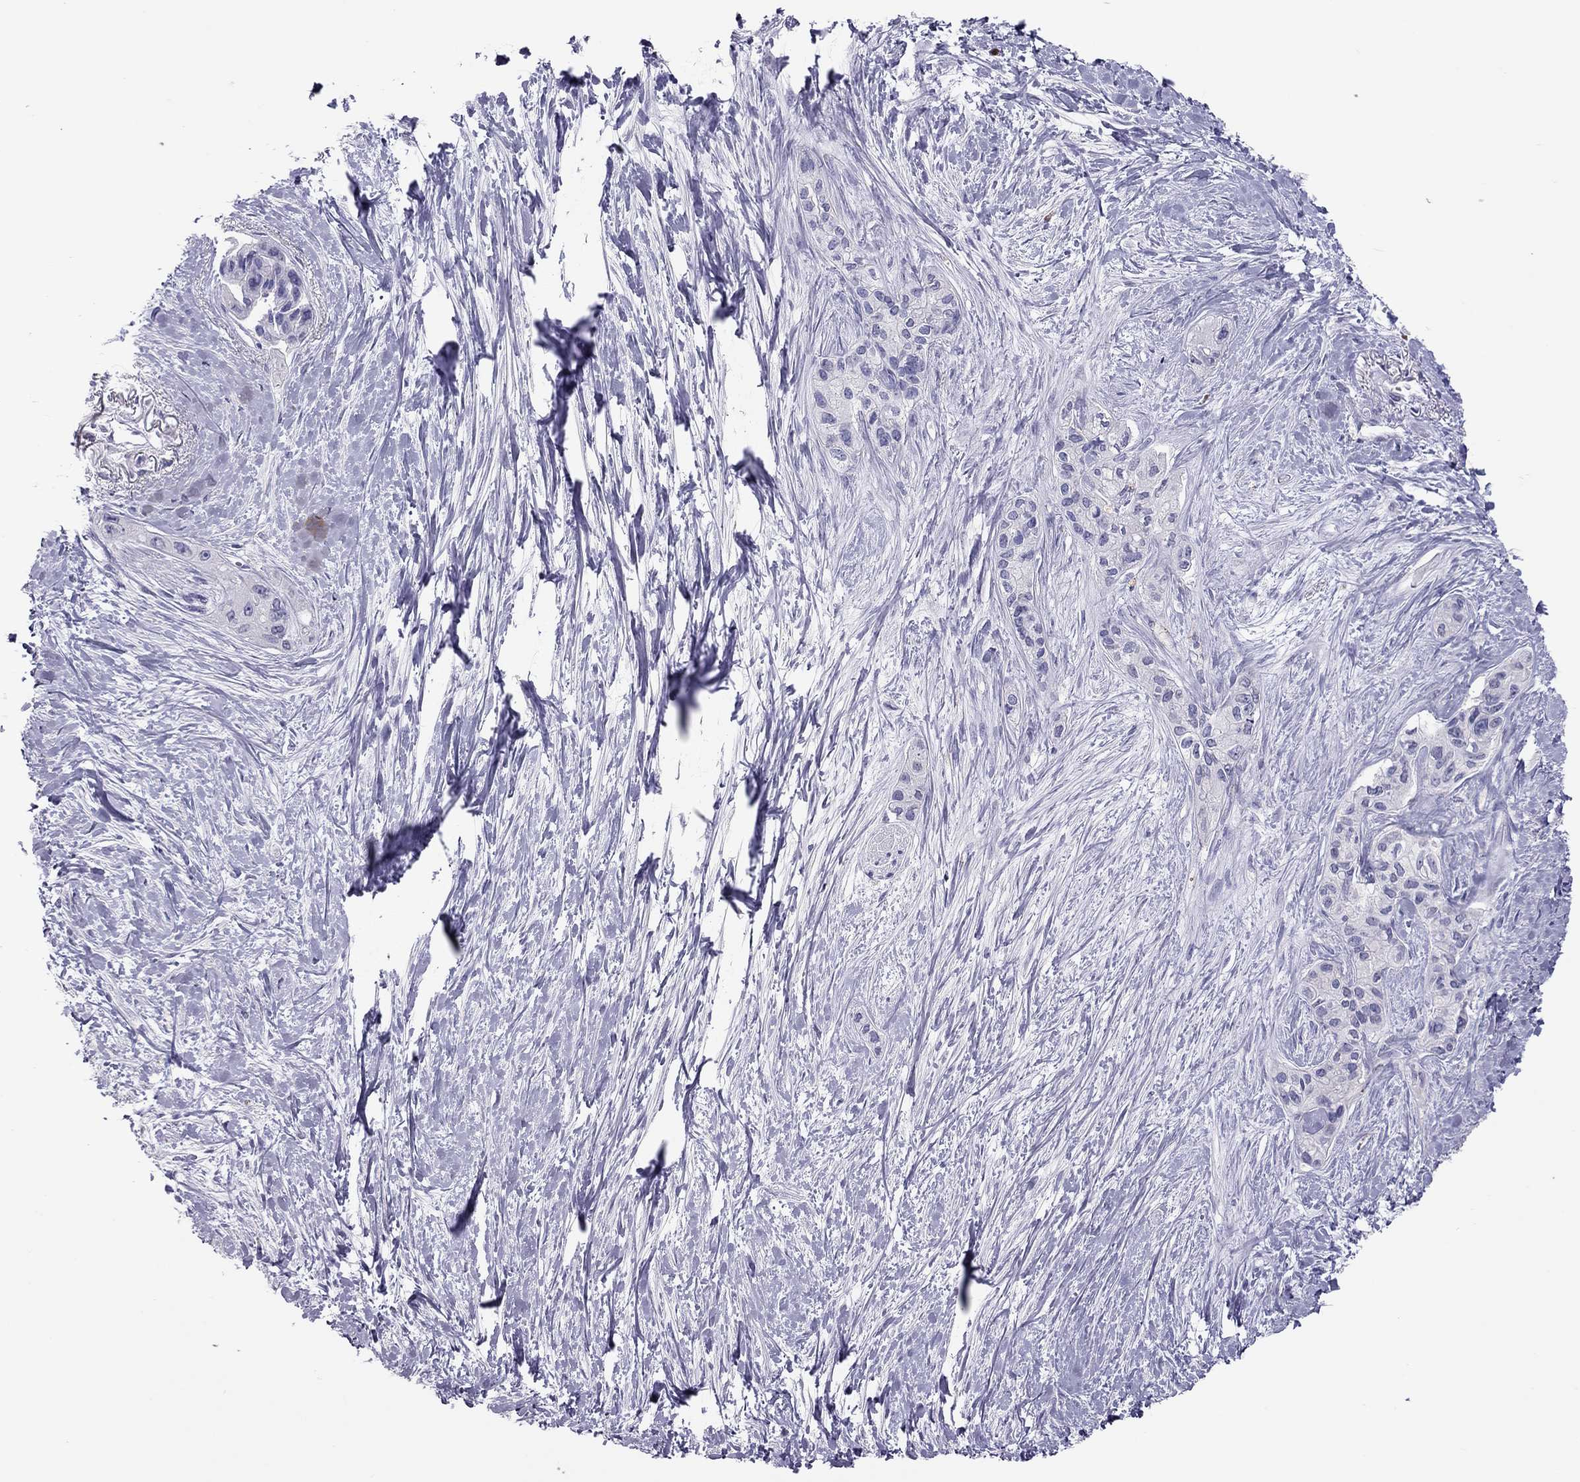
{"staining": {"intensity": "negative", "quantity": "none", "location": "none"}, "tissue": "pancreatic cancer", "cell_type": "Tumor cells", "image_type": "cancer", "snomed": [{"axis": "morphology", "description": "Adenocarcinoma, NOS"}, {"axis": "topography", "description": "Pancreas"}], "caption": "High magnification brightfield microscopy of pancreatic adenocarcinoma stained with DAB (3,3'-diaminobenzidine) (brown) and counterstained with hematoxylin (blue): tumor cells show no significant positivity.", "gene": "PSMB11", "patient": {"sex": "female", "age": 50}}